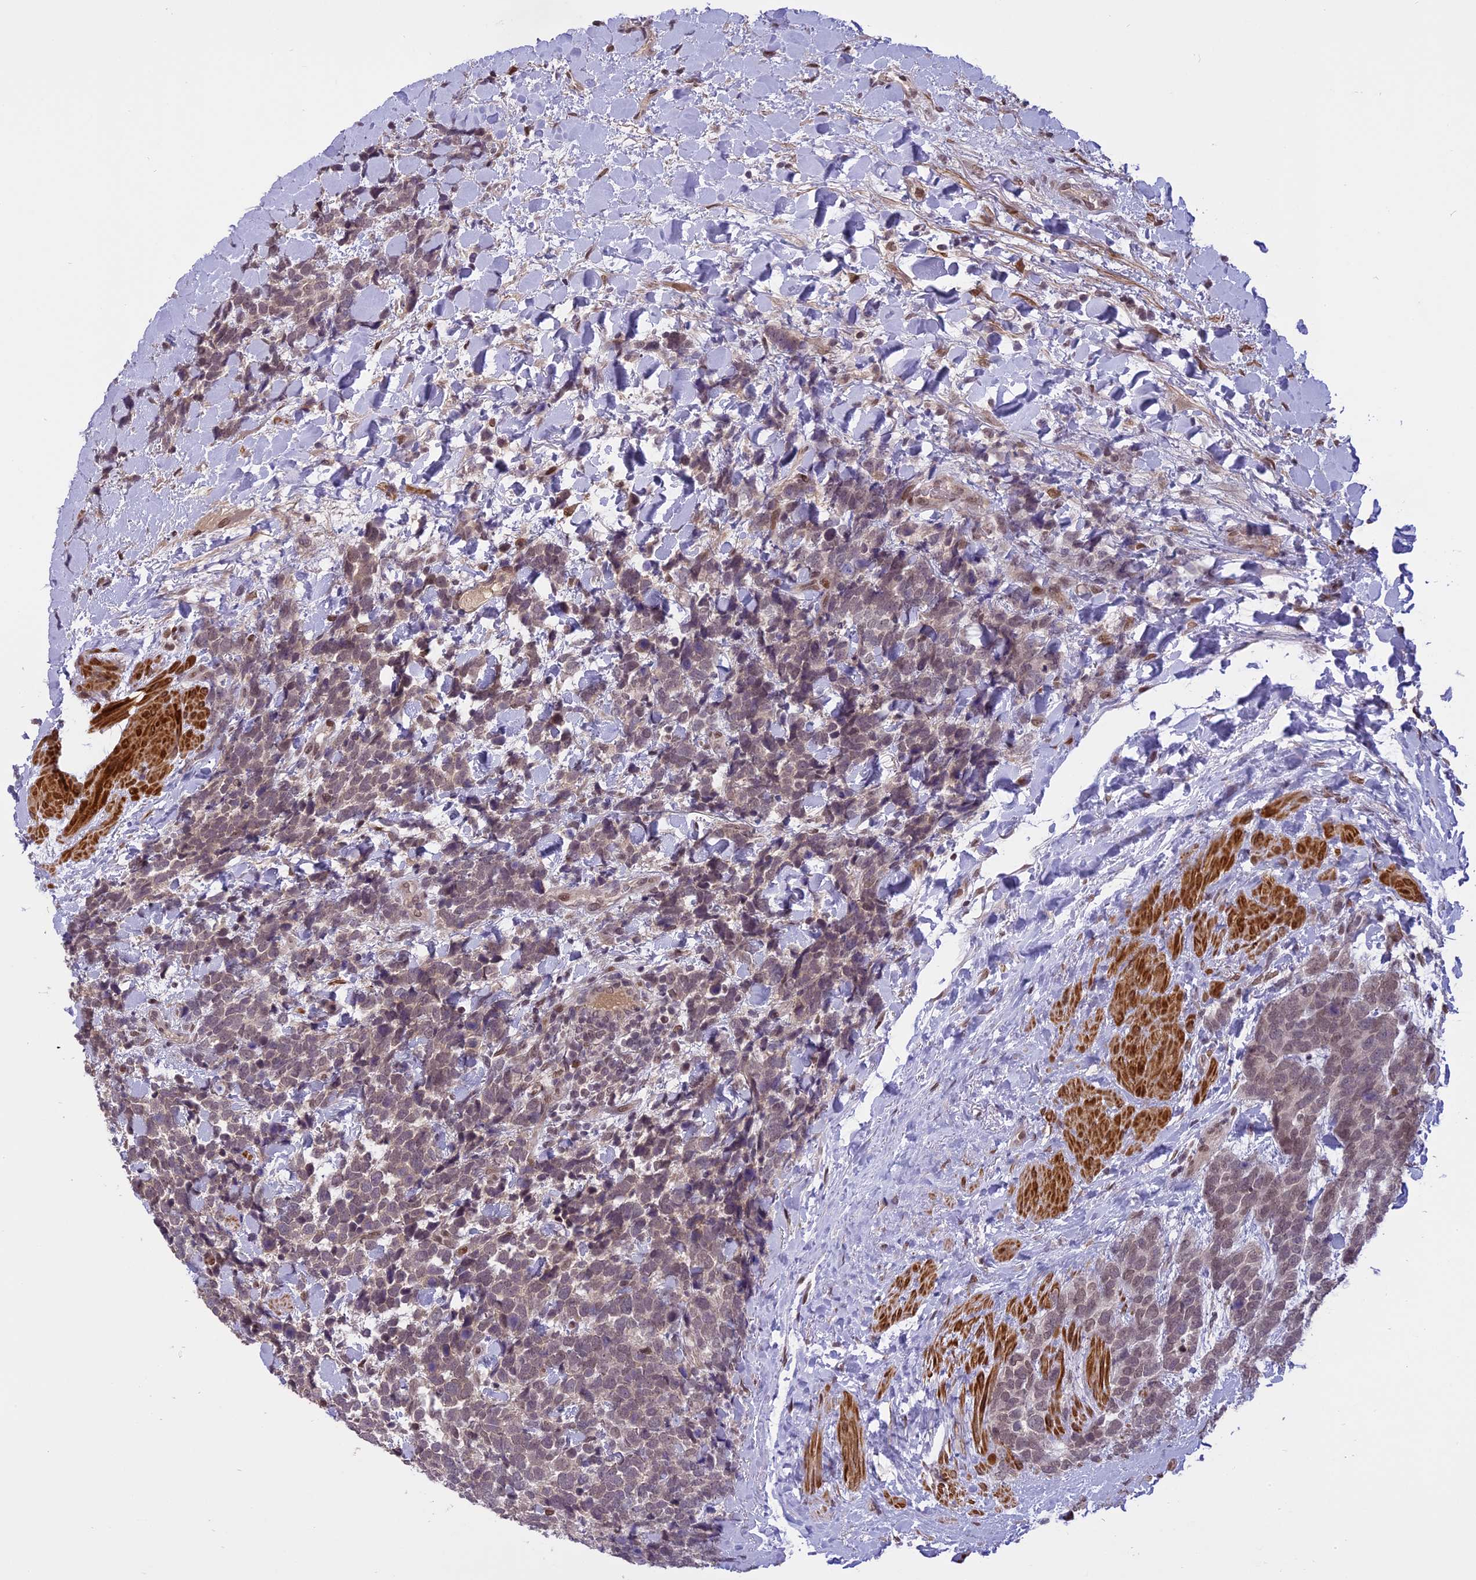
{"staining": {"intensity": "negative", "quantity": "none", "location": "none"}, "tissue": "urothelial cancer", "cell_type": "Tumor cells", "image_type": "cancer", "snomed": [{"axis": "morphology", "description": "Urothelial carcinoma, High grade"}, {"axis": "topography", "description": "Urinary bladder"}], "caption": "High power microscopy micrograph of an immunohistochemistry (IHC) image of urothelial cancer, revealing no significant expression in tumor cells.", "gene": "PRELID2", "patient": {"sex": "female", "age": 82}}